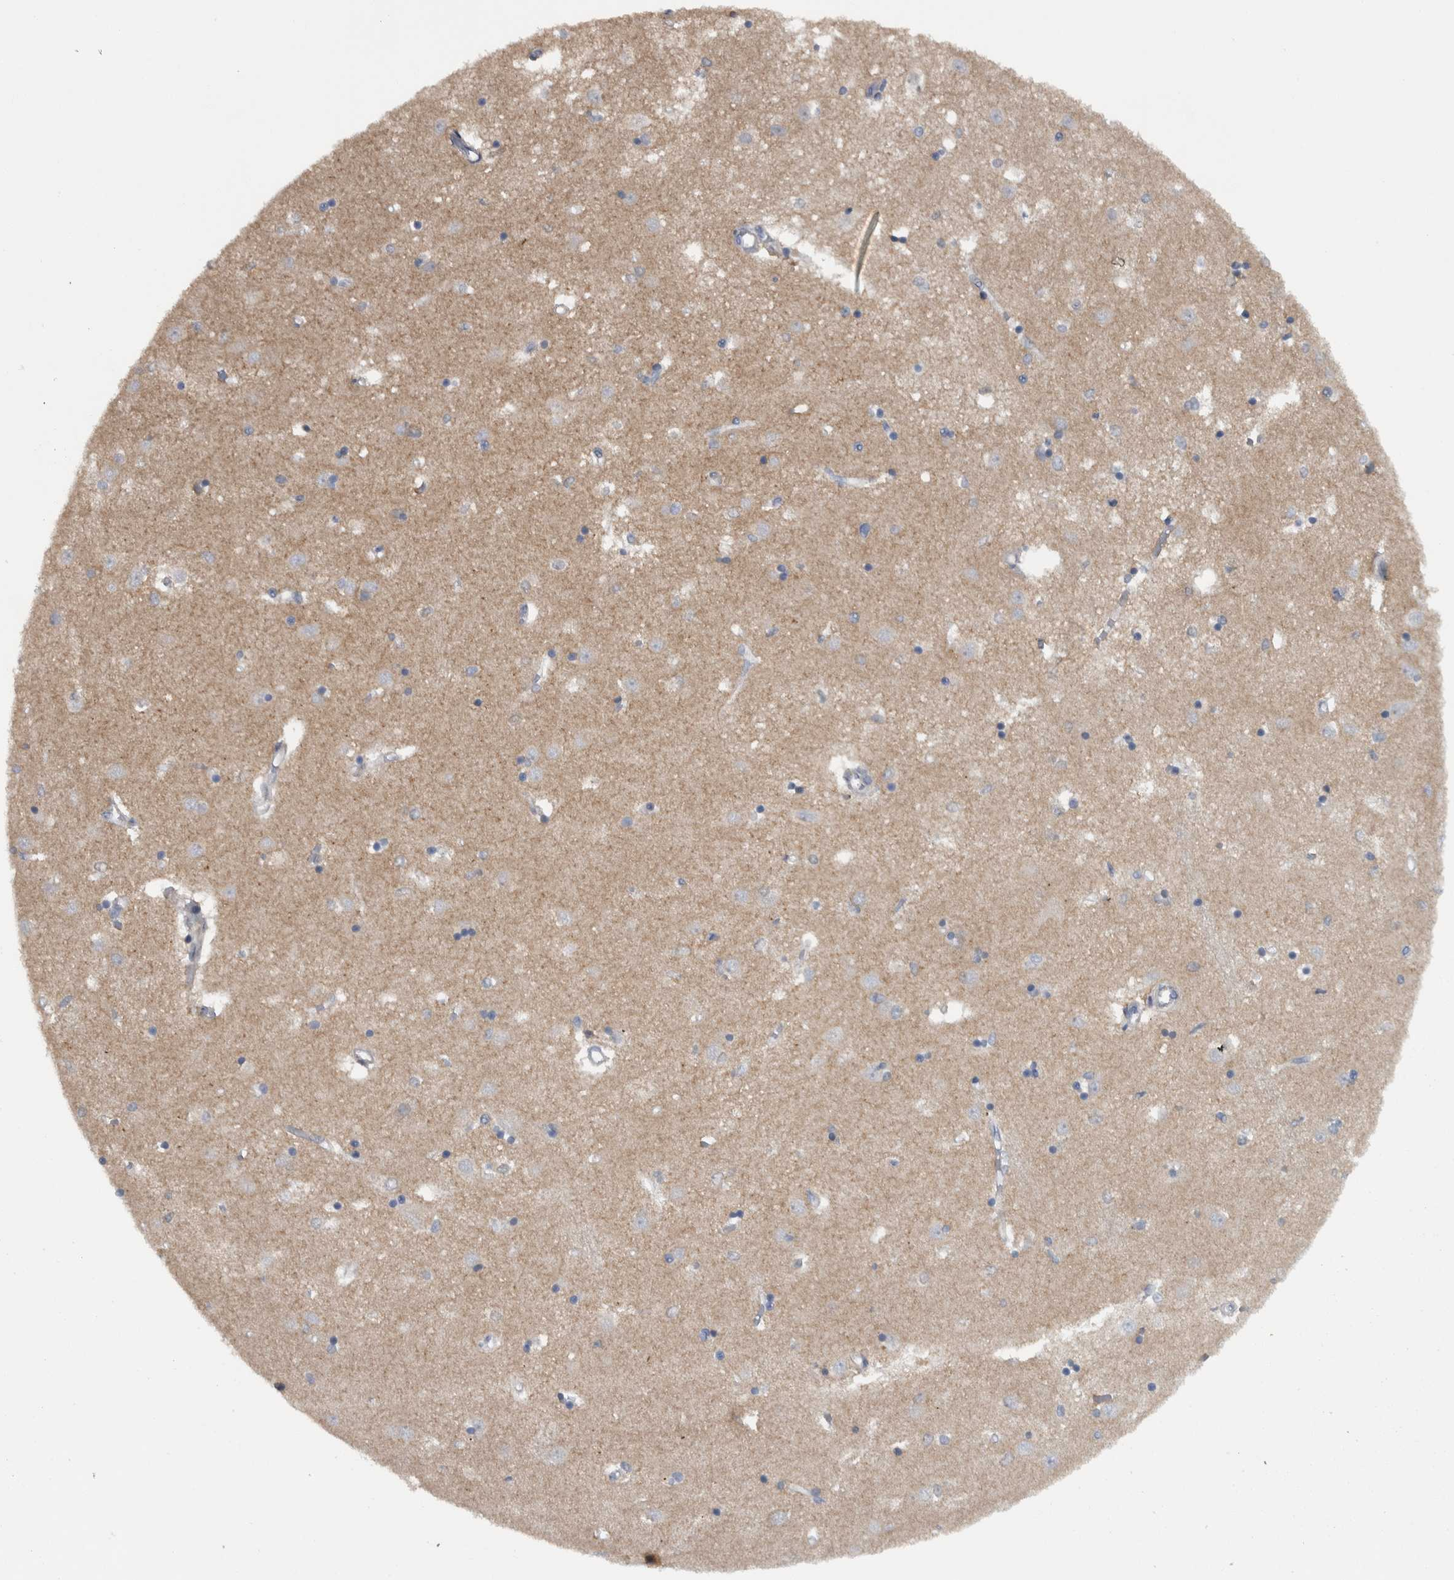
{"staining": {"intensity": "weak", "quantity": "25%-75%", "location": "cytoplasmic/membranous"}, "tissue": "caudate", "cell_type": "Glial cells", "image_type": "normal", "snomed": [{"axis": "morphology", "description": "Normal tissue, NOS"}, {"axis": "topography", "description": "Lateral ventricle wall"}], "caption": "IHC photomicrograph of normal caudate: caudate stained using immunohistochemistry (IHC) exhibits low levels of weak protein expression localized specifically in the cytoplasmic/membranous of glial cells, appearing as a cytoplasmic/membranous brown color.", "gene": "NT5C2", "patient": {"sex": "male", "age": 45}}